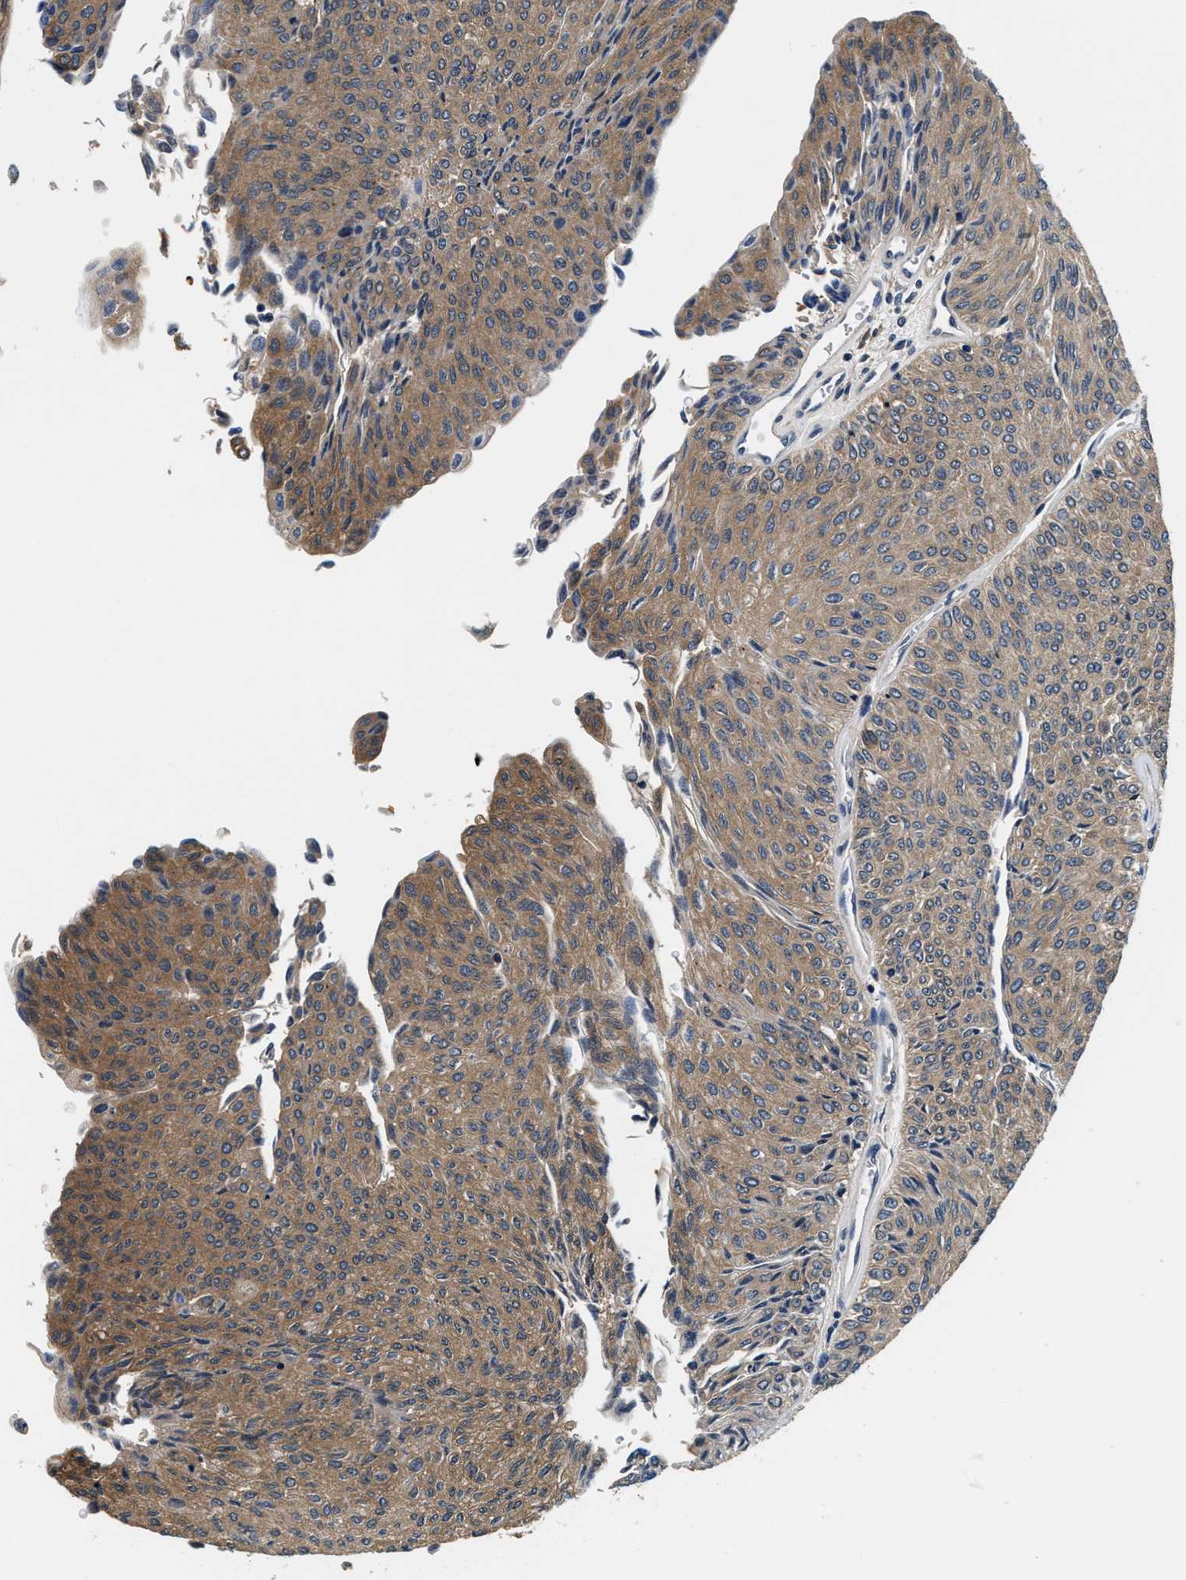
{"staining": {"intensity": "moderate", "quantity": ">75%", "location": "cytoplasmic/membranous"}, "tissue": "urothelial cancer", "cell_type": "Tumor cells", "image_type": "cancer", "snomed": [{"axis": "morphology", "description": "Urothelial carcinoma, Low grade"}, {"axis": "topography", "description": "Urinary bladder"}], "caption": "A micrograph of human urothelial cancer stained for a protein demonstrates moderate cytoplasmic/membranous brown staining in tumor cells.", "gene": "PHPT1", "patient": {"sex": "male", "age": 78}}